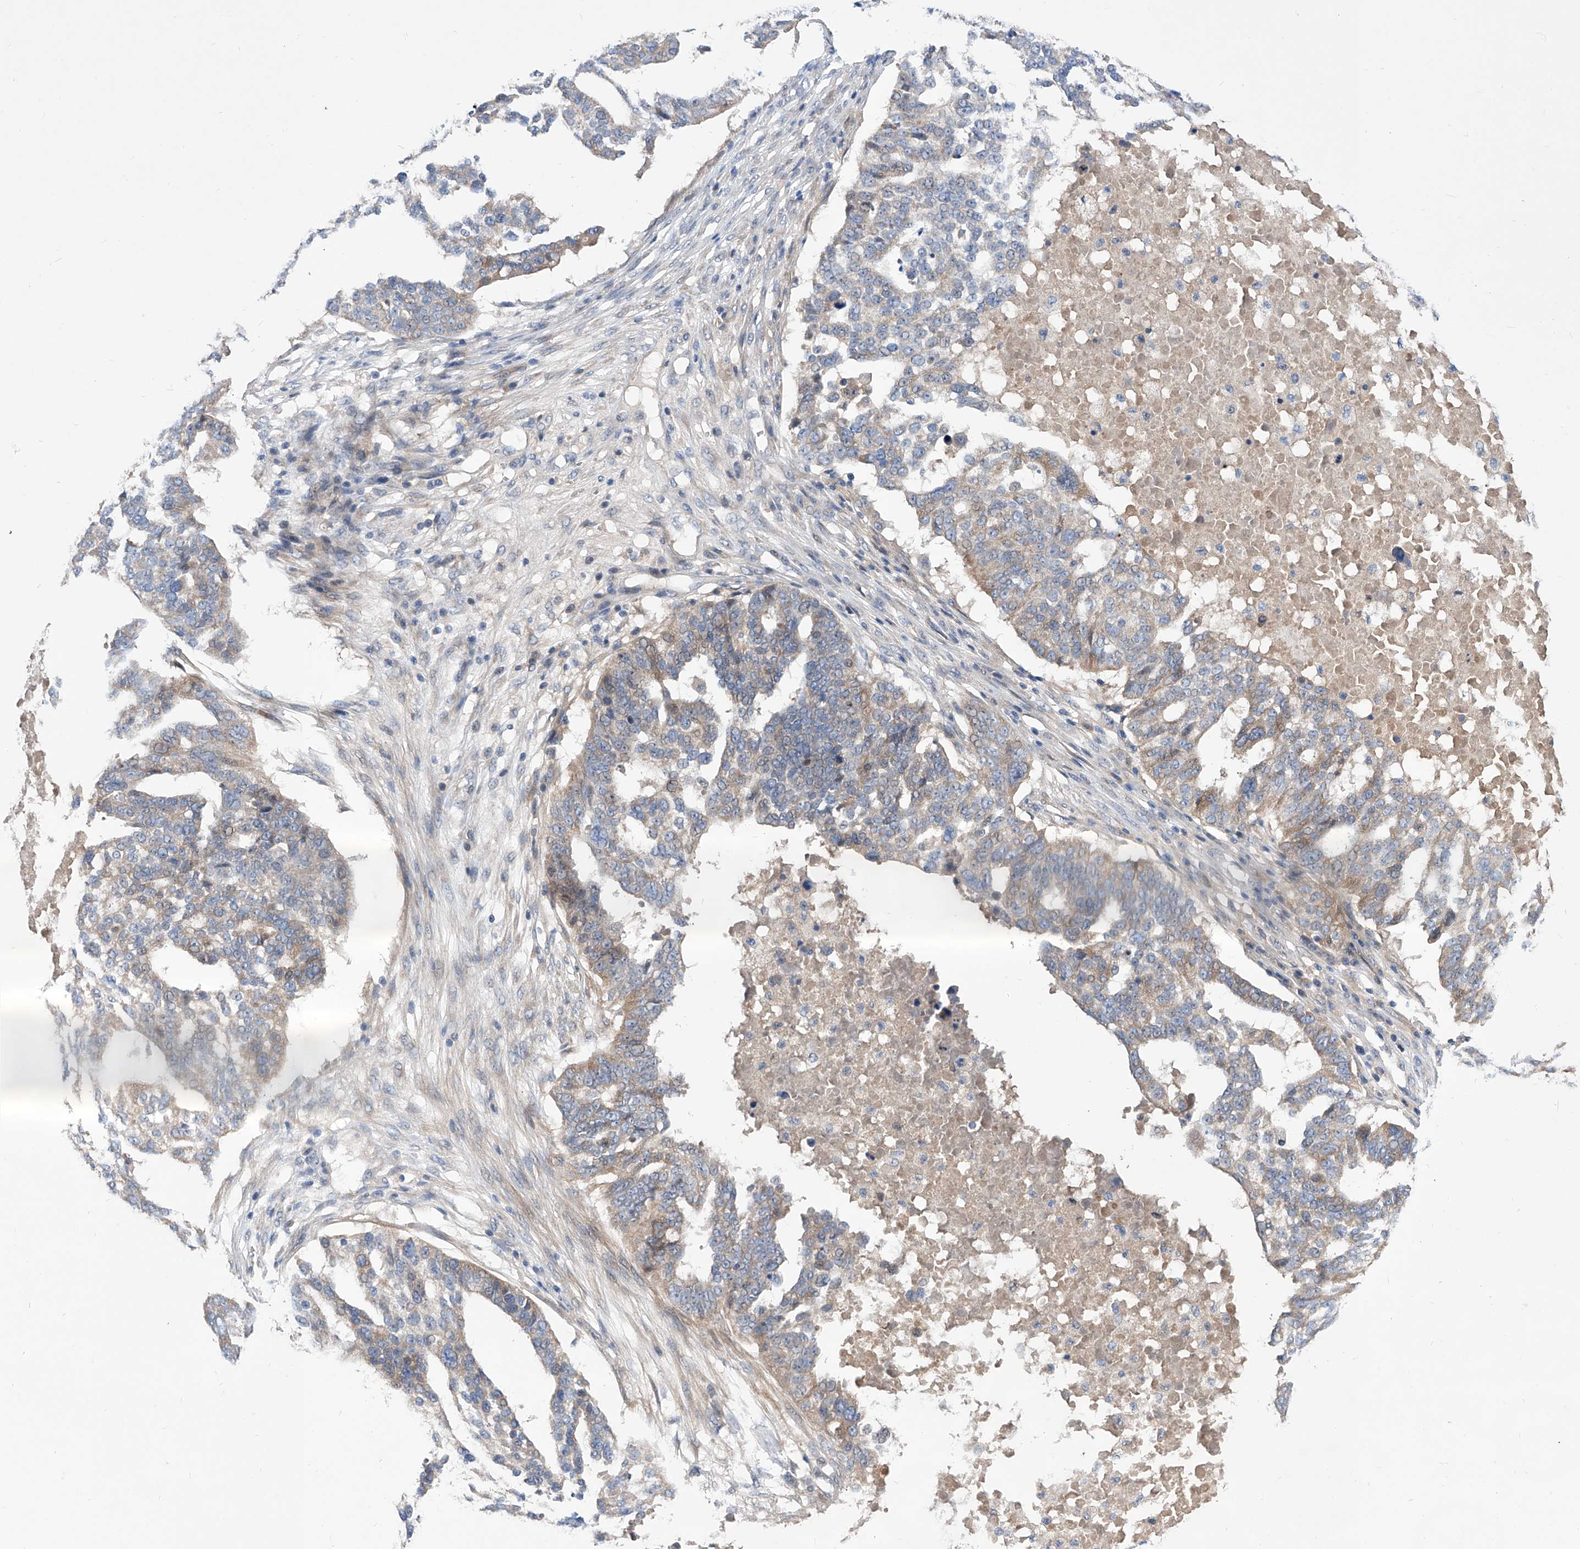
{"staining": {"intensity": "weak", "quantity": "25%-75%", "location": "cytoplasmic/membranous"}, "tissue": "ovarian cancer", "cell_type": "Tumor cells", "image_type": "cancer", "snomed": [{"axis": "morphology", "description": "Cystadenocarcinoma, serous, NOS"}, {"axis": "topography", "description": "Ovary"}], "caption": "The image demonstrates staining of ovarian cancer, revealing weak cytoplasmic/membranous protein positivity (brown color) within tumor cells.", "gene": "SRBD1", "patient": {"sex": "female", "age": 59}}